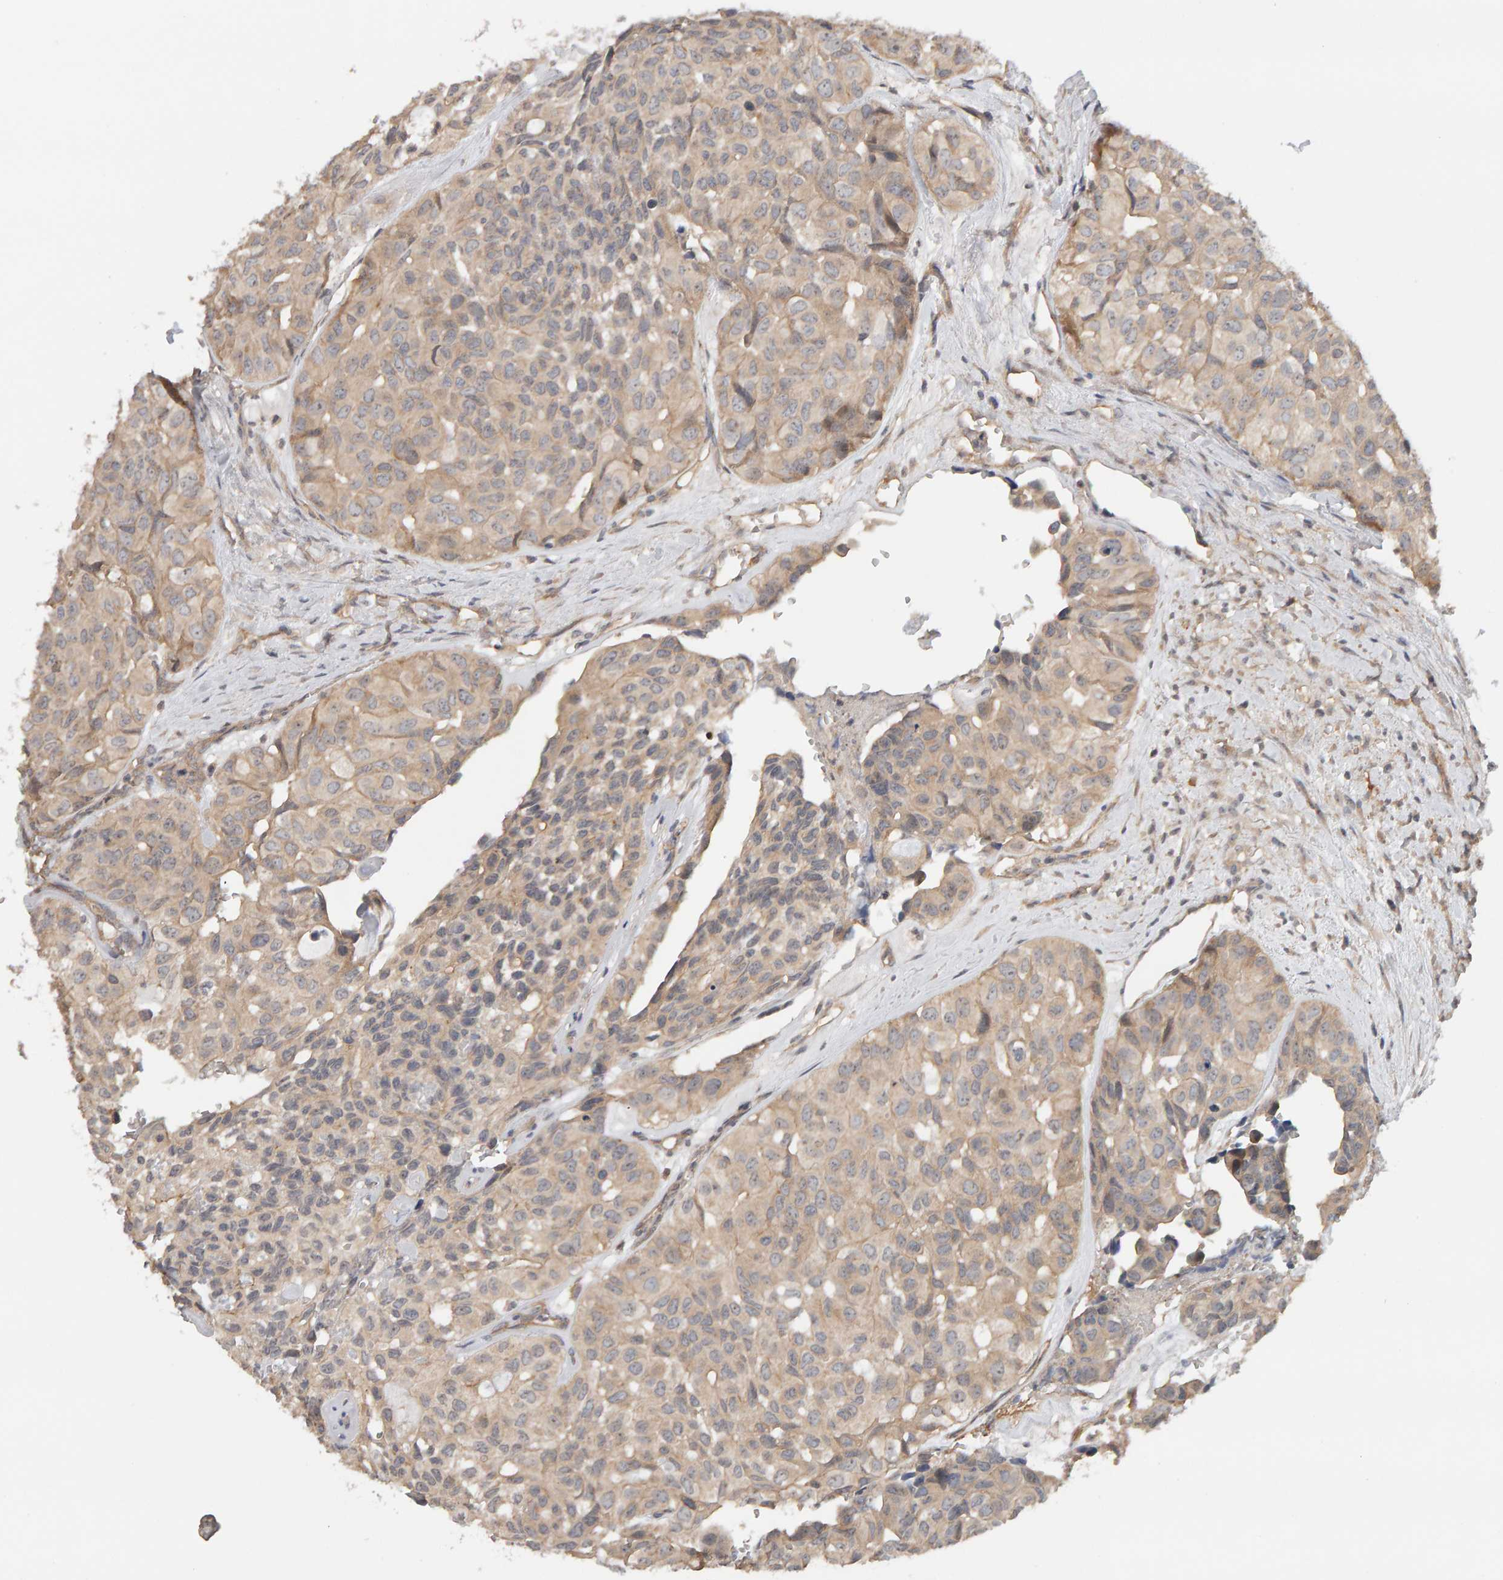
{"staining": {"intensity": "weak", "quantity": ">75%", "location": "cytoplasmic/membranous"}, "tissue": "head and neck cancer", "cell_type": "Tumor cells", "image_type": "cancer", "snomed": [{"axis": "morphology", "description": "Adenocarcinoma, NOS"}, {"axis": "topography", "description": "Salivary gland, NOS"}, {"axis": "topography", "description": "Head-Neck"}], "caption": "A brown stain labels weak cytoplasmic/membranous staining of a protein in human head and neck cancer tumor cells.", "gene": "PPP1R16A", "patient": {"sex": "female", "age": 76}}